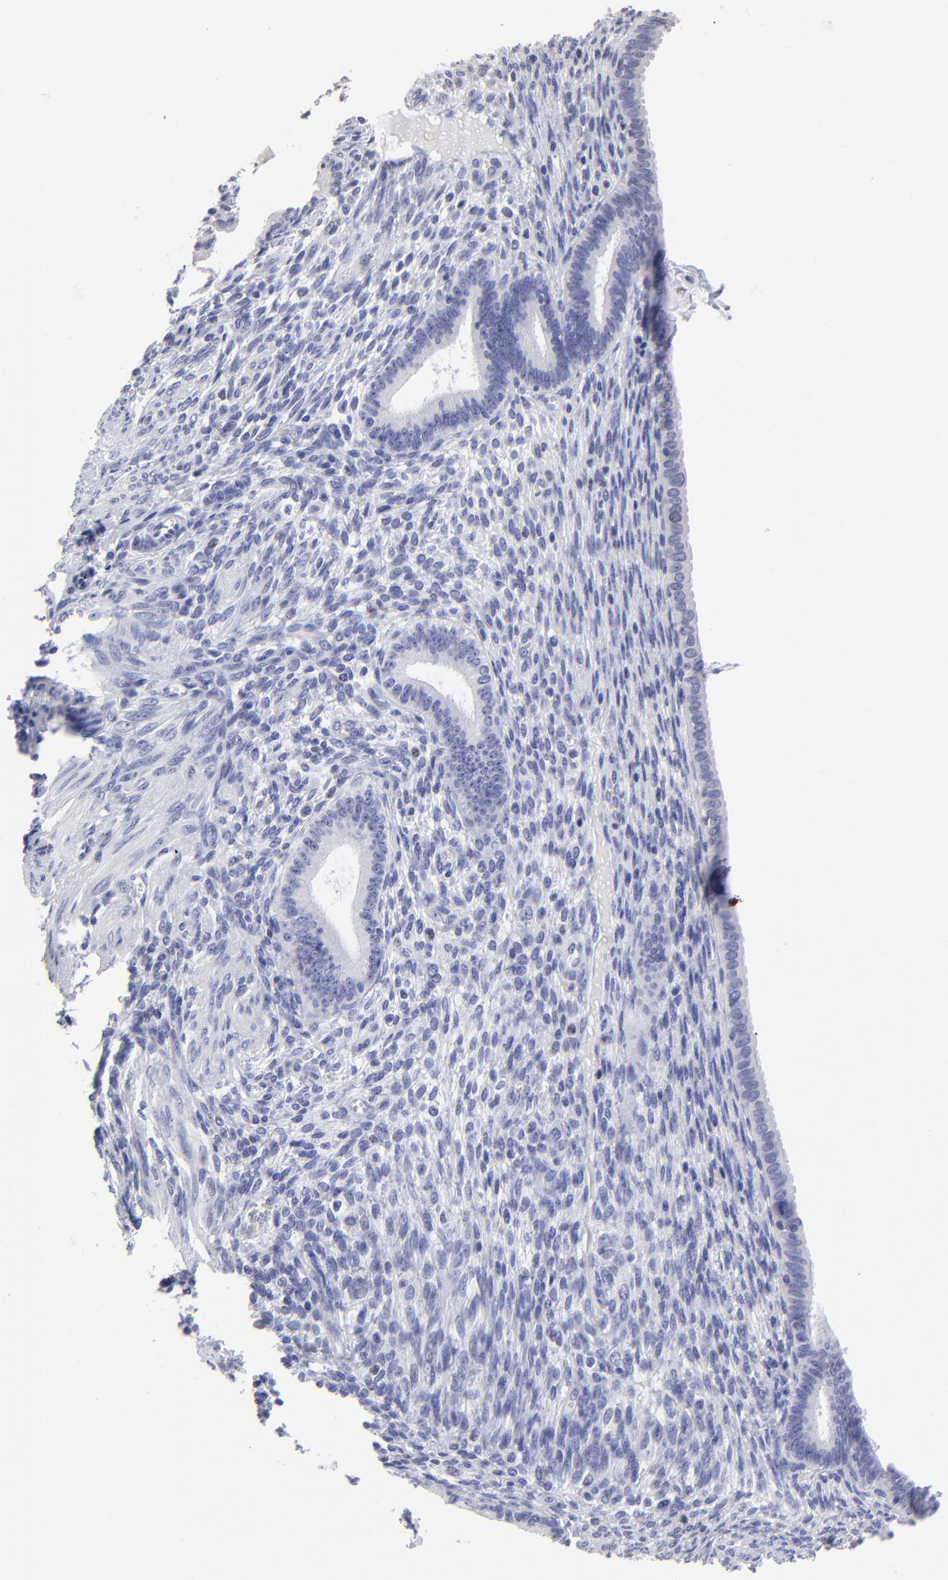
{"staining": {"intensity": "negative", "quantity": "none", "location": "none"}, "tissue": "endometrium", "cell_type": "Cells in endometrial stroma", "image_type": "normal", "snomed": [{"axis": "morphology", "description": "Normal tissue, NOS"}, {"axis": "topography", "description": "Endometrium"}], "caption": "DAB immunohistochemical staining of benign human endometrium displays no significant positivity in cells in endometrial stroma. (DAB immunohistochemistry with hematoxylin counter stain).", "gene": "DNMT1", "patient": {"sex": "female", "age": 72}}